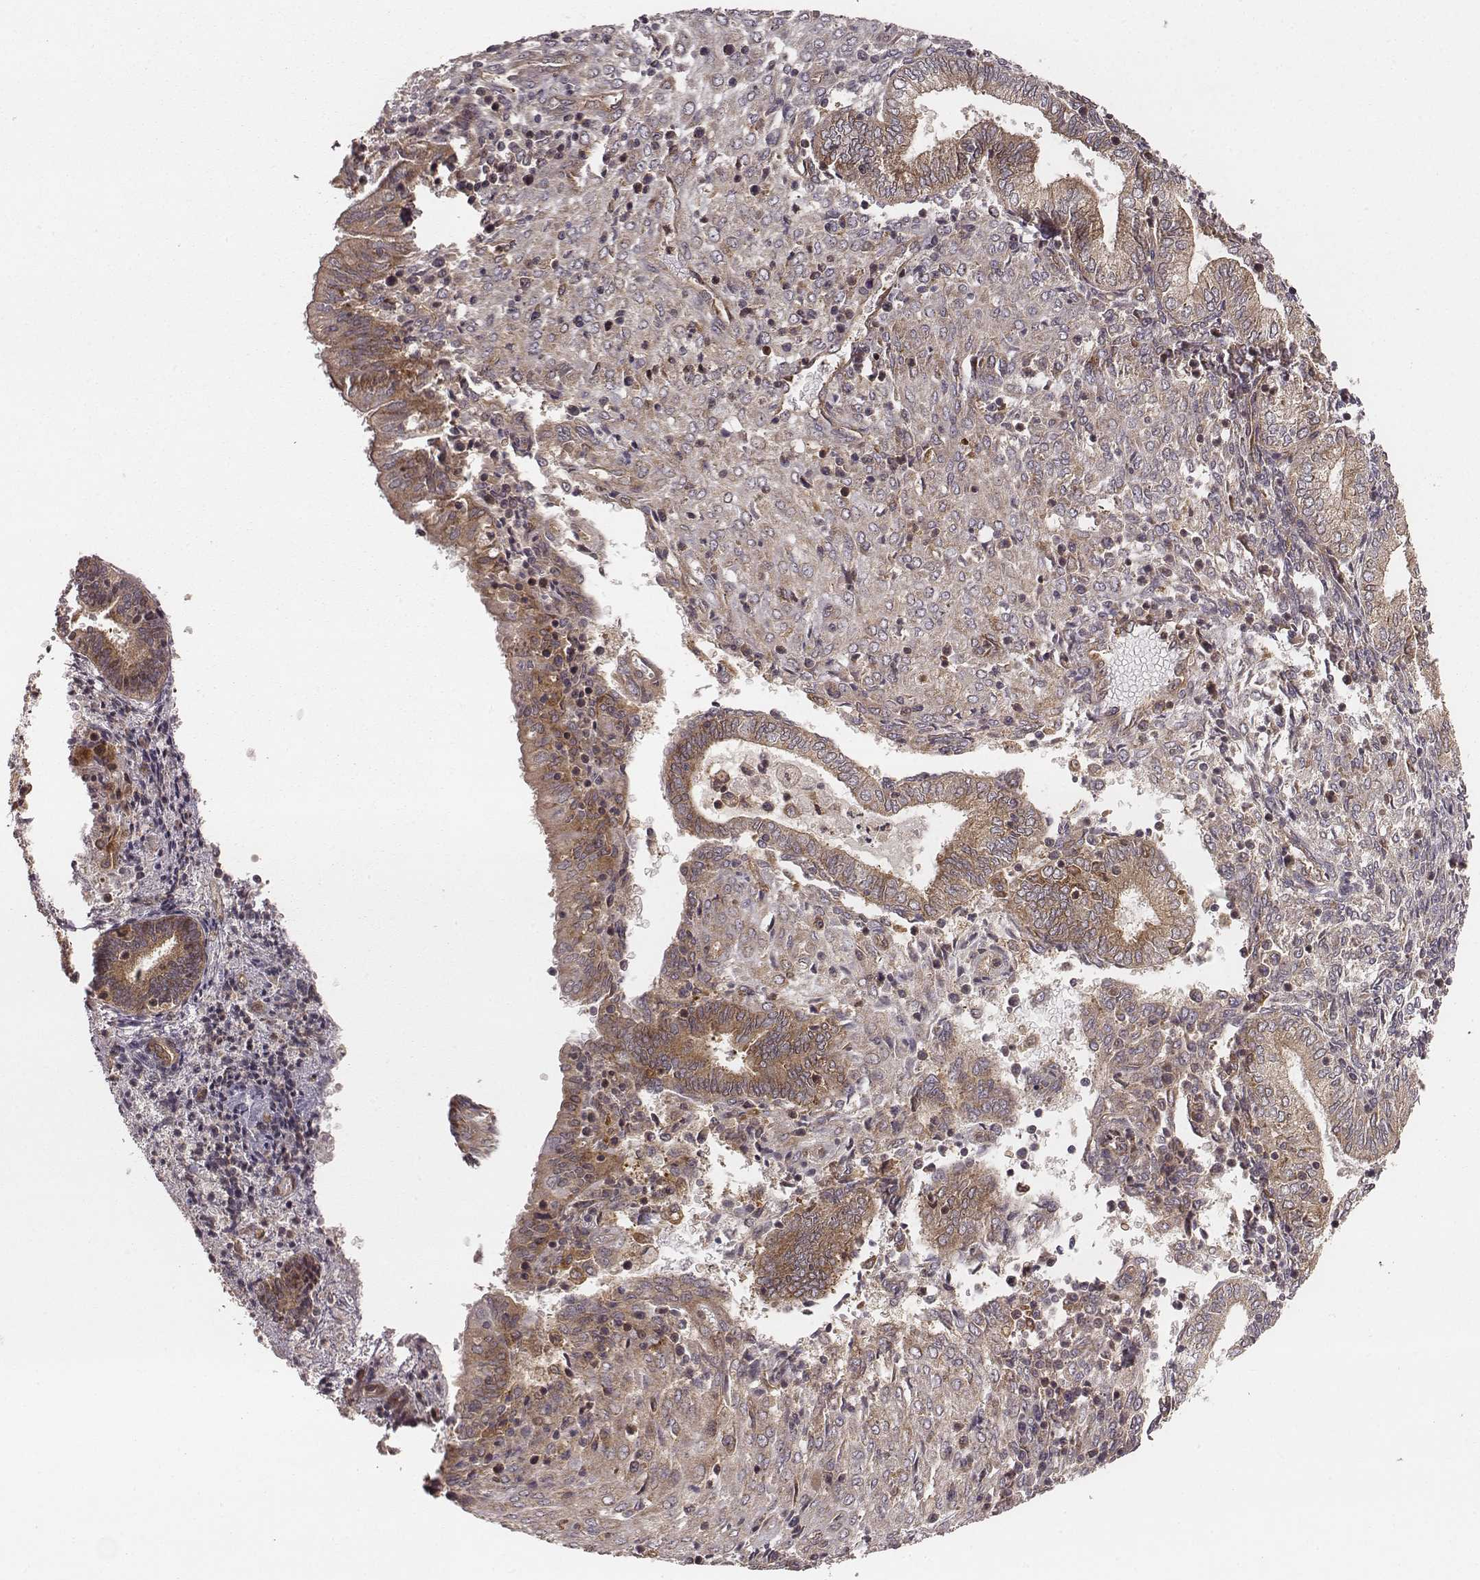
{"staining": {"intensity": "weak", "quantity": ">75%", "location": "cytoplasmic/membranous"}, "tissue": "endometrium", "cell_type": "Cells in endometrial stroma", "image_type": "normal", "snomed": [{"axis": "morphology", "description": "Normal tissue, NOS"}, {"axis": "topography", "description": "Endometrium"}], "caption": "This is a photomicrograph of IHC staining of unremarkable endometrium, which shows weak positivity in the cytoplasmic/membranous of cells in endometrial stroma.", "gene": "VPS26A", "patient": {"sex": "female", "age": 42}}